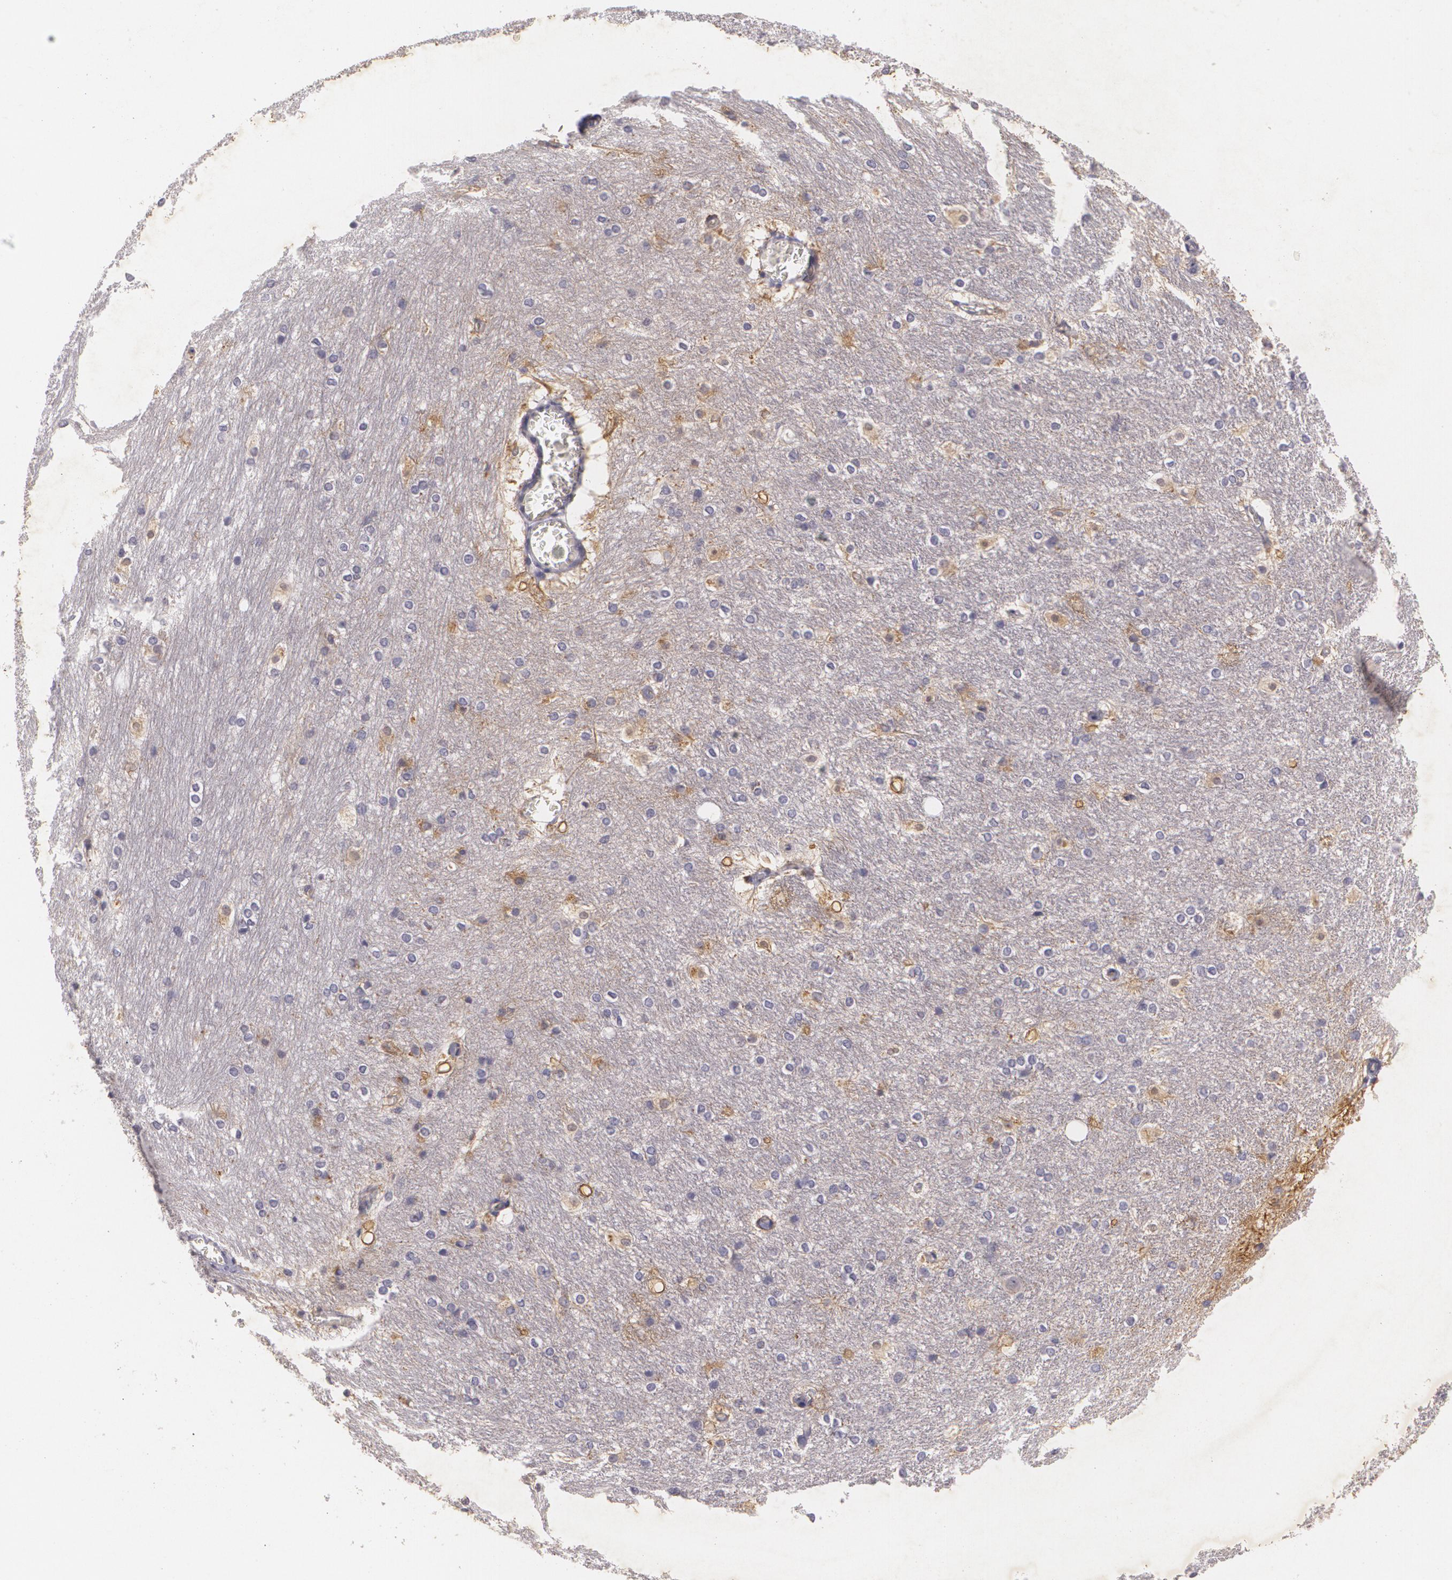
{"staining": {"intensity": "negative", "quantity": "none", "location": "none"}, "tissue": "hippocampus", "cell_type": "Glial cells", "image_type": "normal", "snomed": [{"axis": "morphology", "description": "Normal tissue, NOS"}, {"axis": "topography", "description": "Hippocampus"}], "caption": "Immunohistochemistry (IHC) micrograph of unremarkable hippocampus: human hippocampus stained with DAB (3,3'-diaminobenzidine) reveals no significant protein positivity in glial cells.", "gene": "KCNA4", "patient": {"sex": "female", "age": 19}}